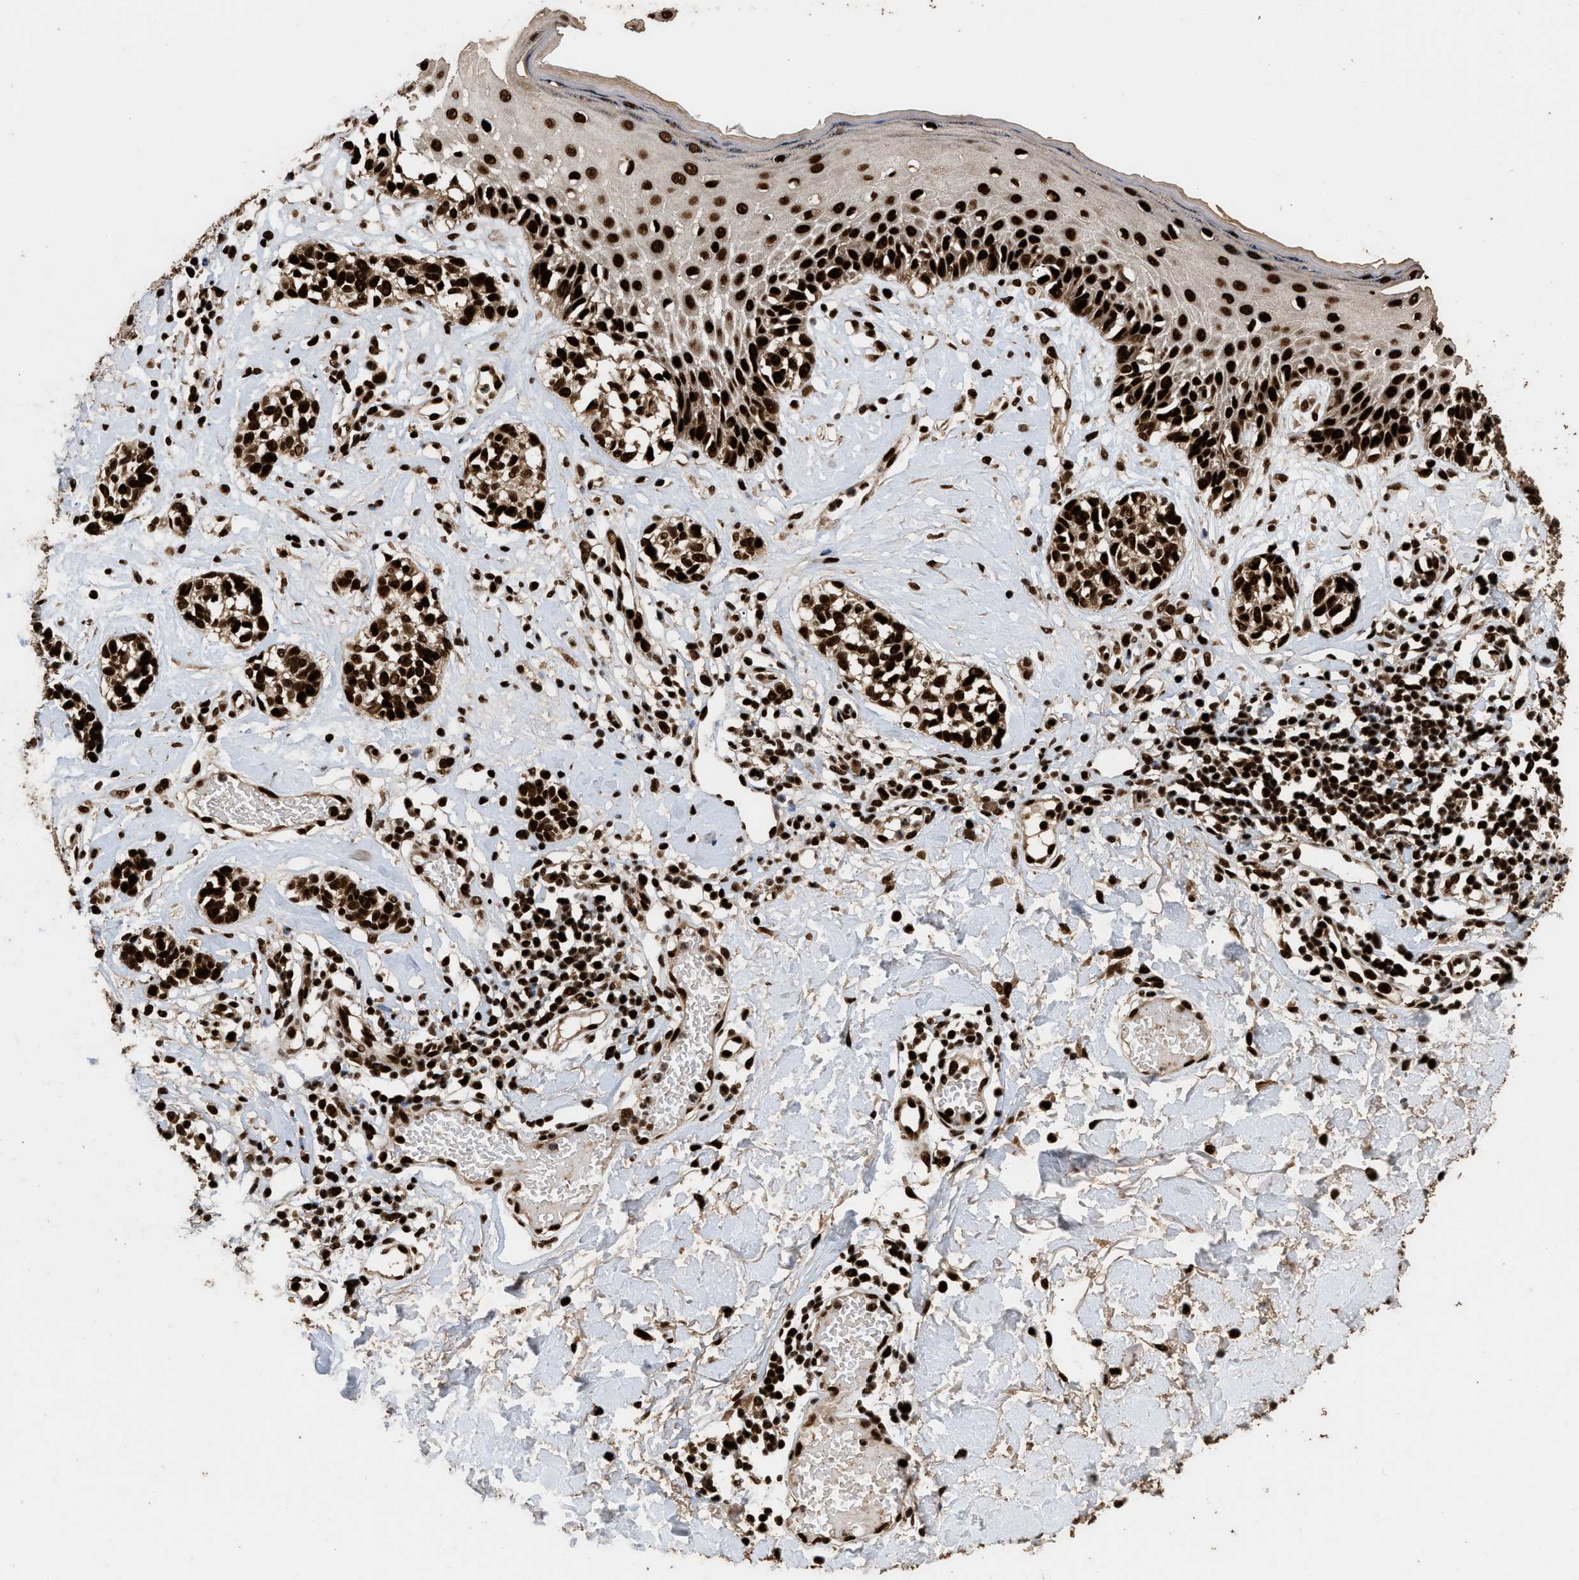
{"staining": {"intensity": "strong", "quantity": ">75%", "location": "nuclear"}, "tissue": "melanoma", "cell_type": "Tumor cells", "image_type": "cancer", "snomed": [{"axis": "morphology", "description": "Malignant melanoma, NOS"}, {"axis": "topography", "description": "Skin"}], "caption": "A brown stain highlights strong nuclear staining of a protein in melanoma tumor cells. Immunohistochemistry (ihc) stains the protein in brown and the nuclei are stained blue.", "gene": "PPP4R3B", "patient": {"sex": "male", "age": 64}}